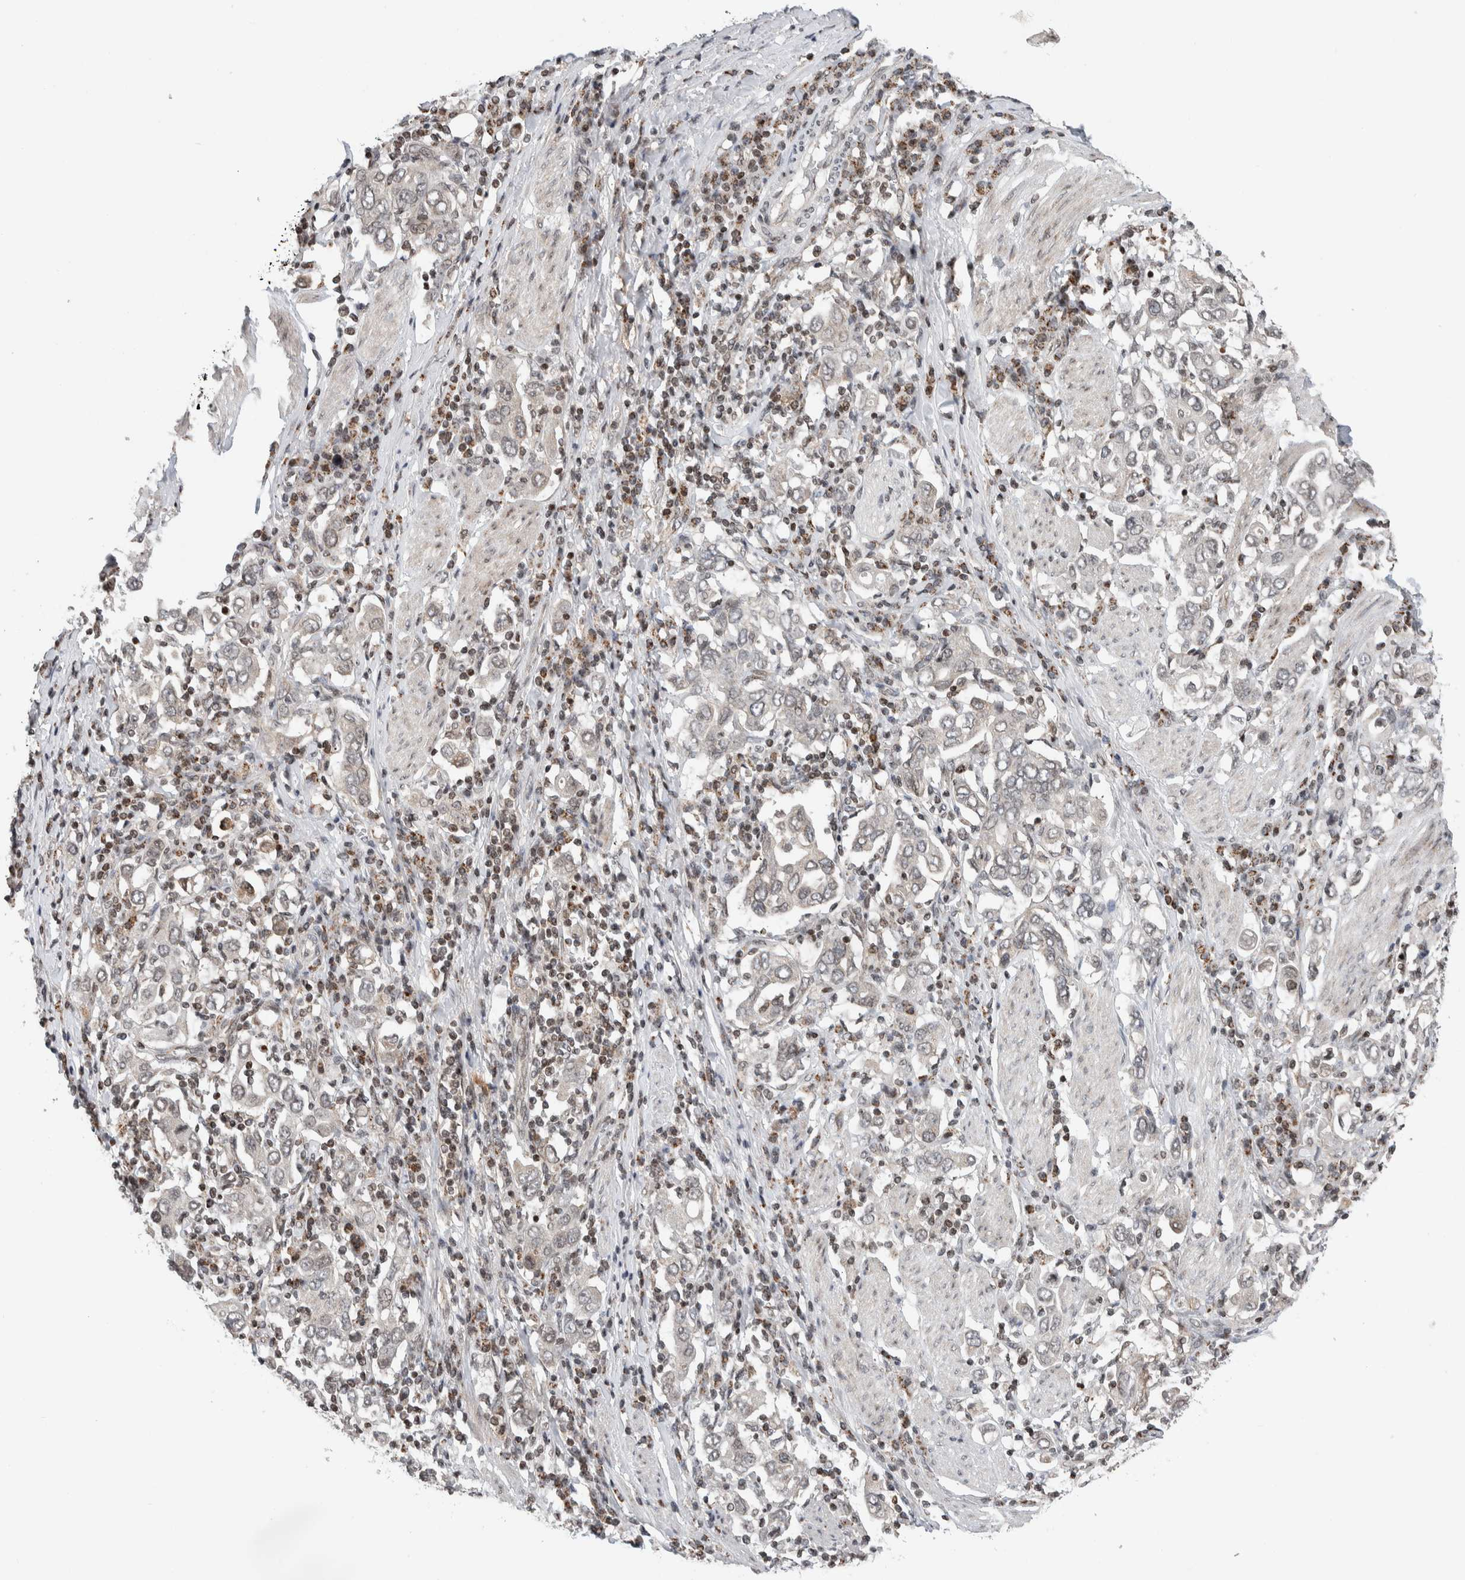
{"staining": {"intensity": "weak", "quantity": "<25%", "location": "cytoplasmic/membranous"}, "tissue": "stomach cancer", "cell_type": "Tumor cells", "image_type": "cancer", "snomed": [{"axis": "morphology", "description": "Adenocarcinoma, NOS"}, {"axis": "topography", "description": "Stomach, upper"}], "caption": "Stomach adenocarcinoma stained for a protein using immunohistochemistry demonstrates no positivity tumor cells.", "gene": "NPLOC4", "patient": {"sex": "male", "age": 62}}